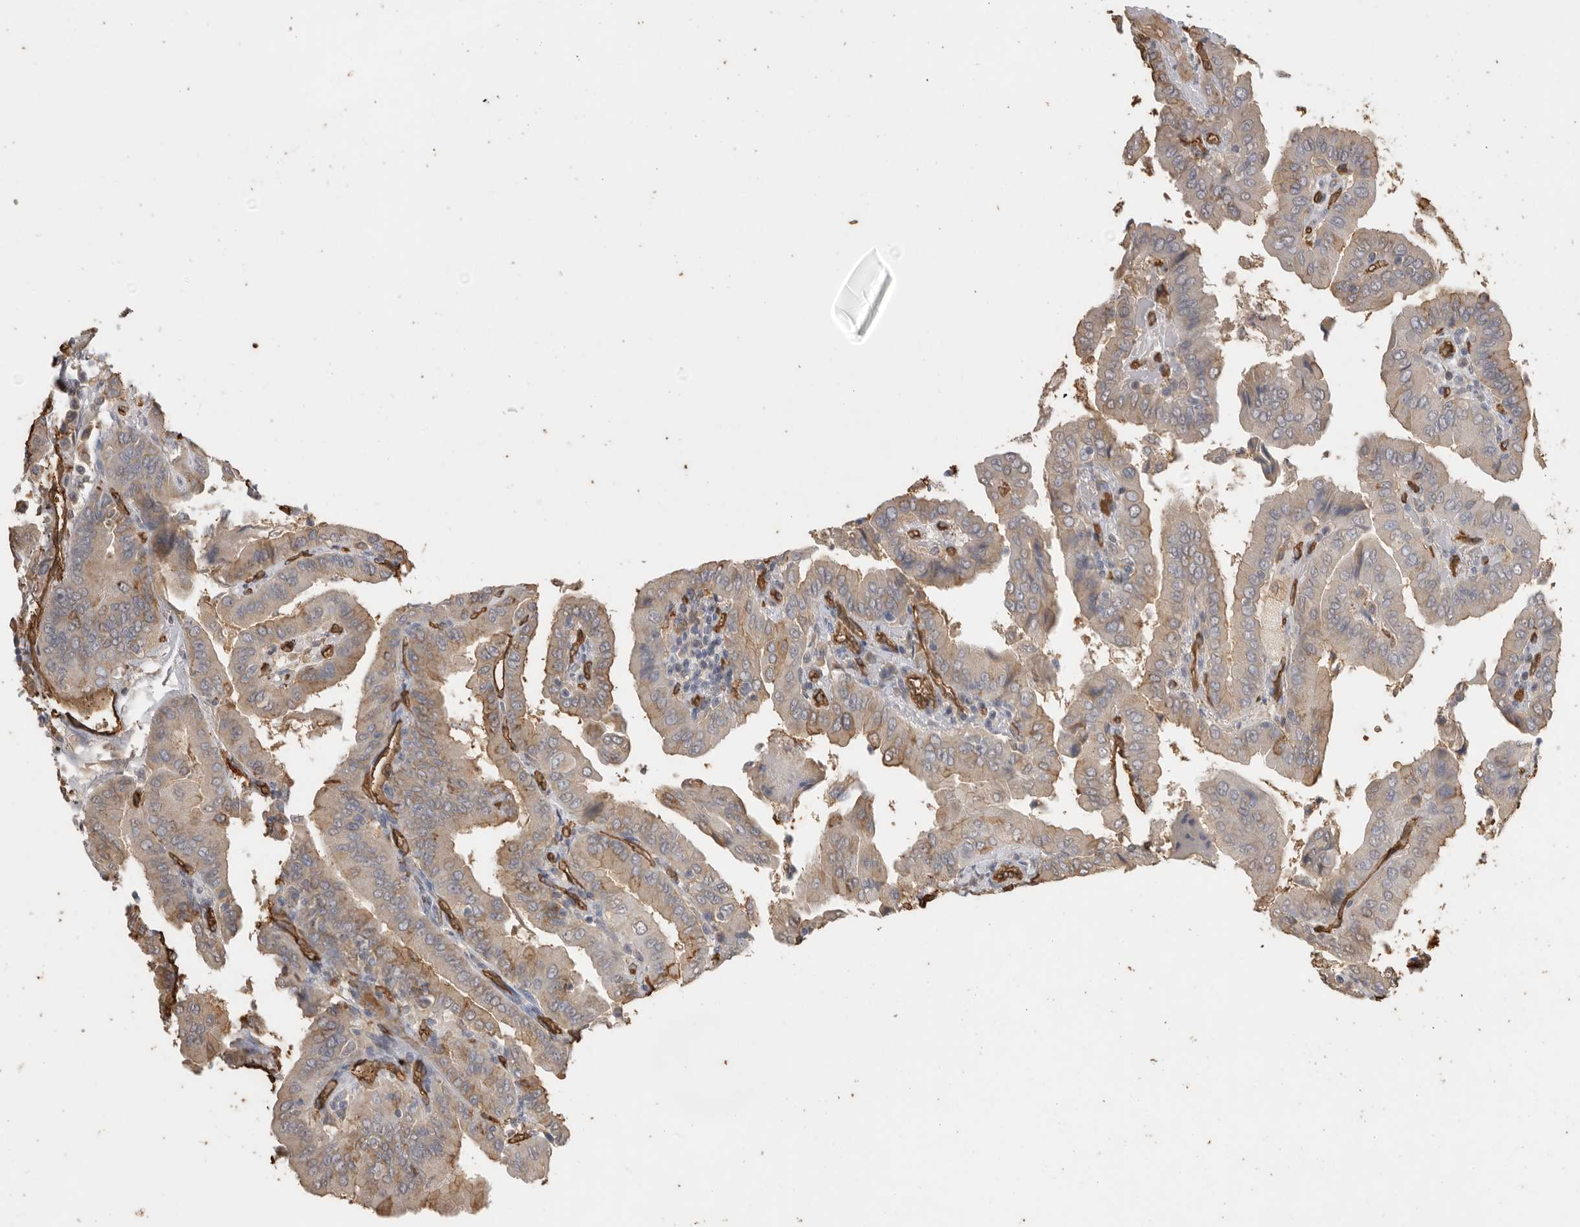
{"staining": {"intensity": "moderate", "quantity": "25%-75%", "location": "cytoplasmic/membranous"}, "tissue": "thyroid cancer", "cell_type": "Tumor cells", "image_type": "cancer", "snomed": [{"axis": "morphology", "description": "Papillary adenocarcinoma, NOS"}, {"axis": "topography", "description": "Thyroid gland"}], "caption": "Immunohistochemical staining of papillary adenocarcinoma (thyroid) exhibits medium levels of moderate cytoplasmic/membranous staining in about 25%-75% of tumor cells.", "gene": "IL27", "patient": {"sex": "male", "age": 33}}